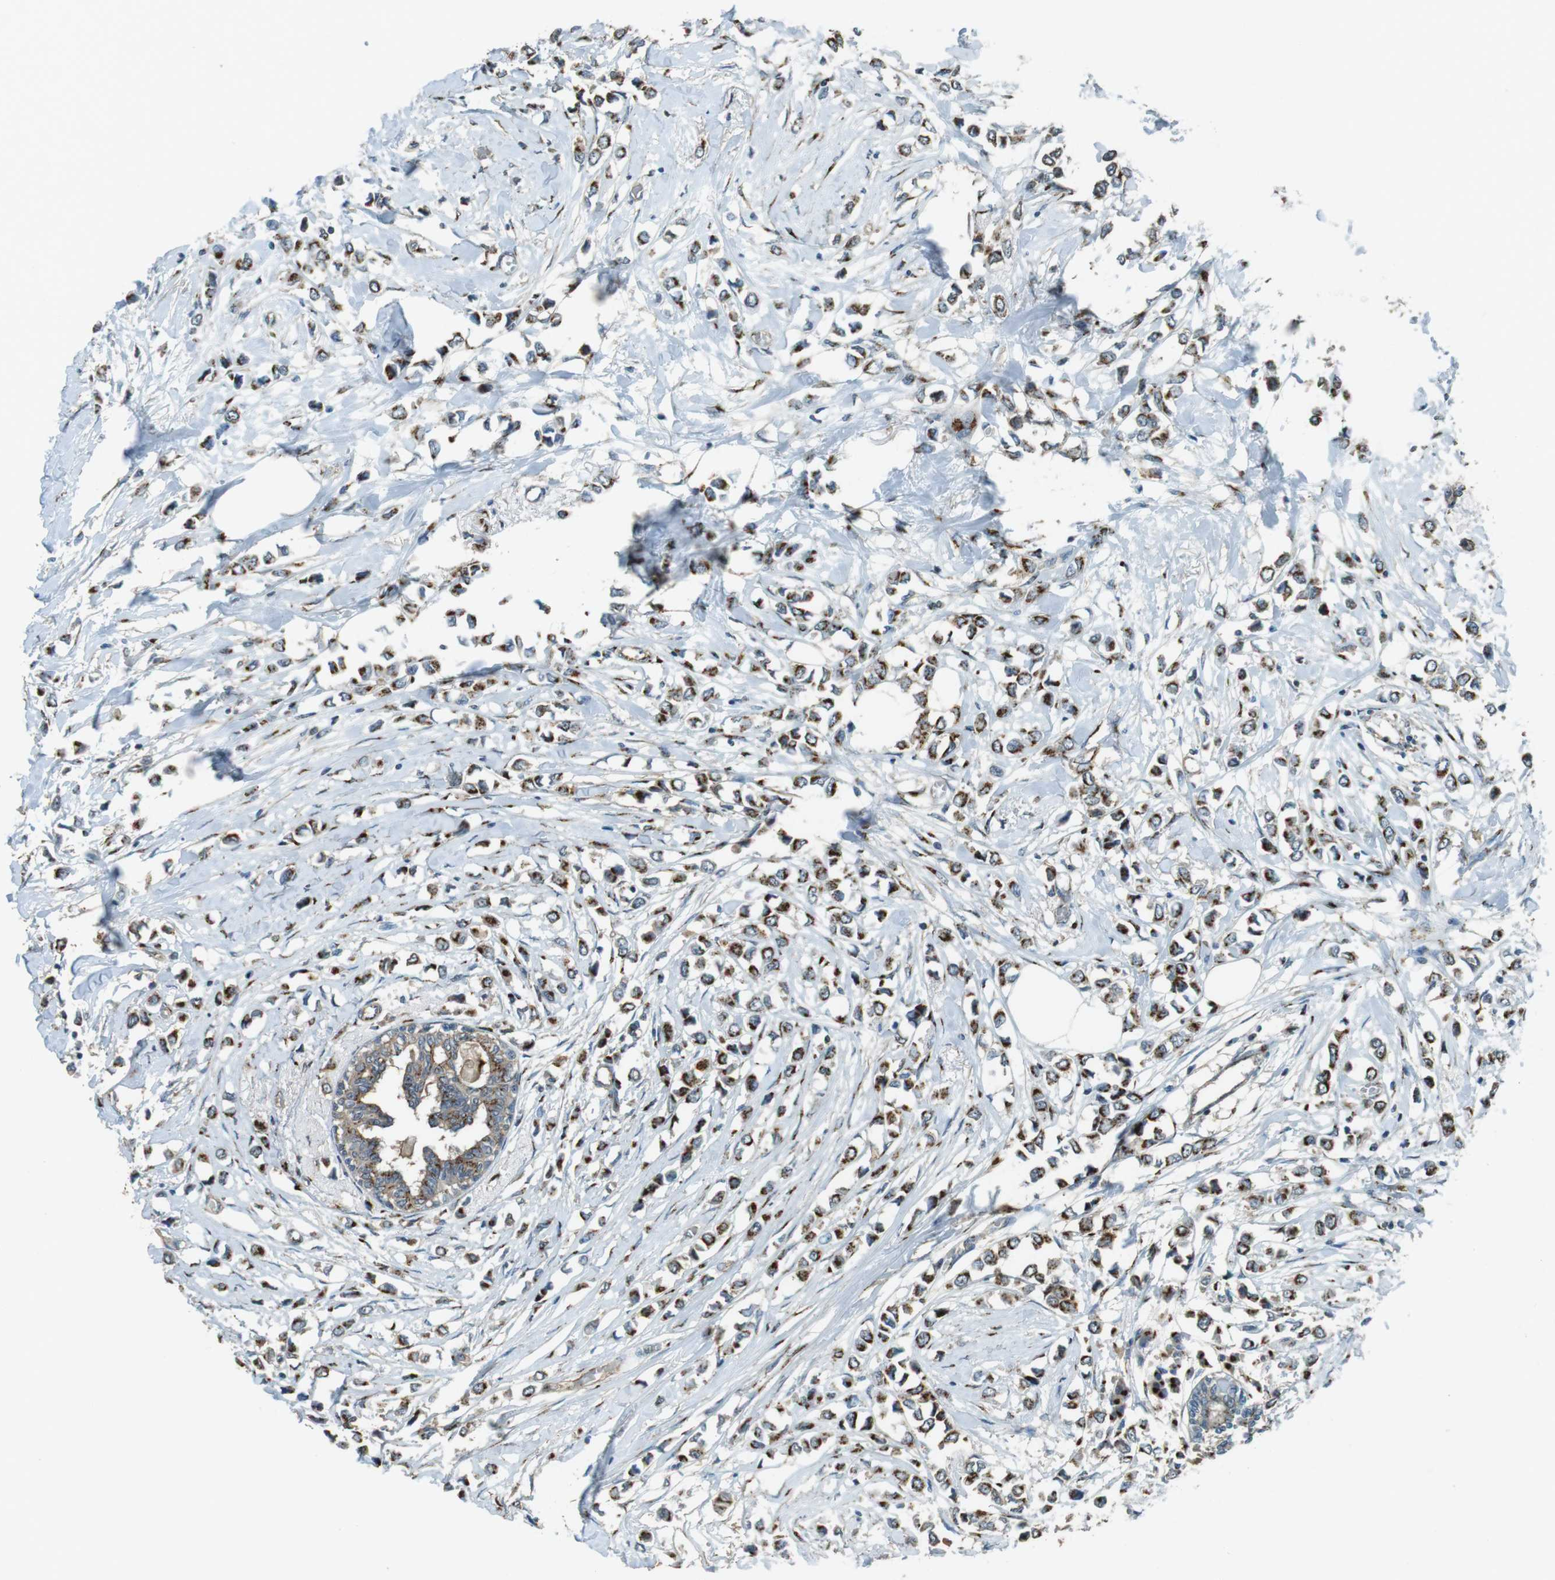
{"staining": {"intensity": "strong", "quantity": ">75%", "location": "cytoplasmic/membranous"}, "tissue": "breast cancer", "cell_type": "Tumor cells", "image_type": "cancer", "snomed": [{"axis": "morphology", "description": "Lobular carcinoma"}, {"axis": "topography", "description": "Breast"}], "caption": "An immunohistochemistry photomicrograph of tumor tissue is shown. Protein staining in brown highlights strong cytoplasmic/membranous positivity in lobular carcinoma (breast) within tumor cells. Immunohistochemistry stains the protein in brown and the nuclei are stained blue.", "gene": "TMEM115", "patient": {"sex": "female", "age": 51}}